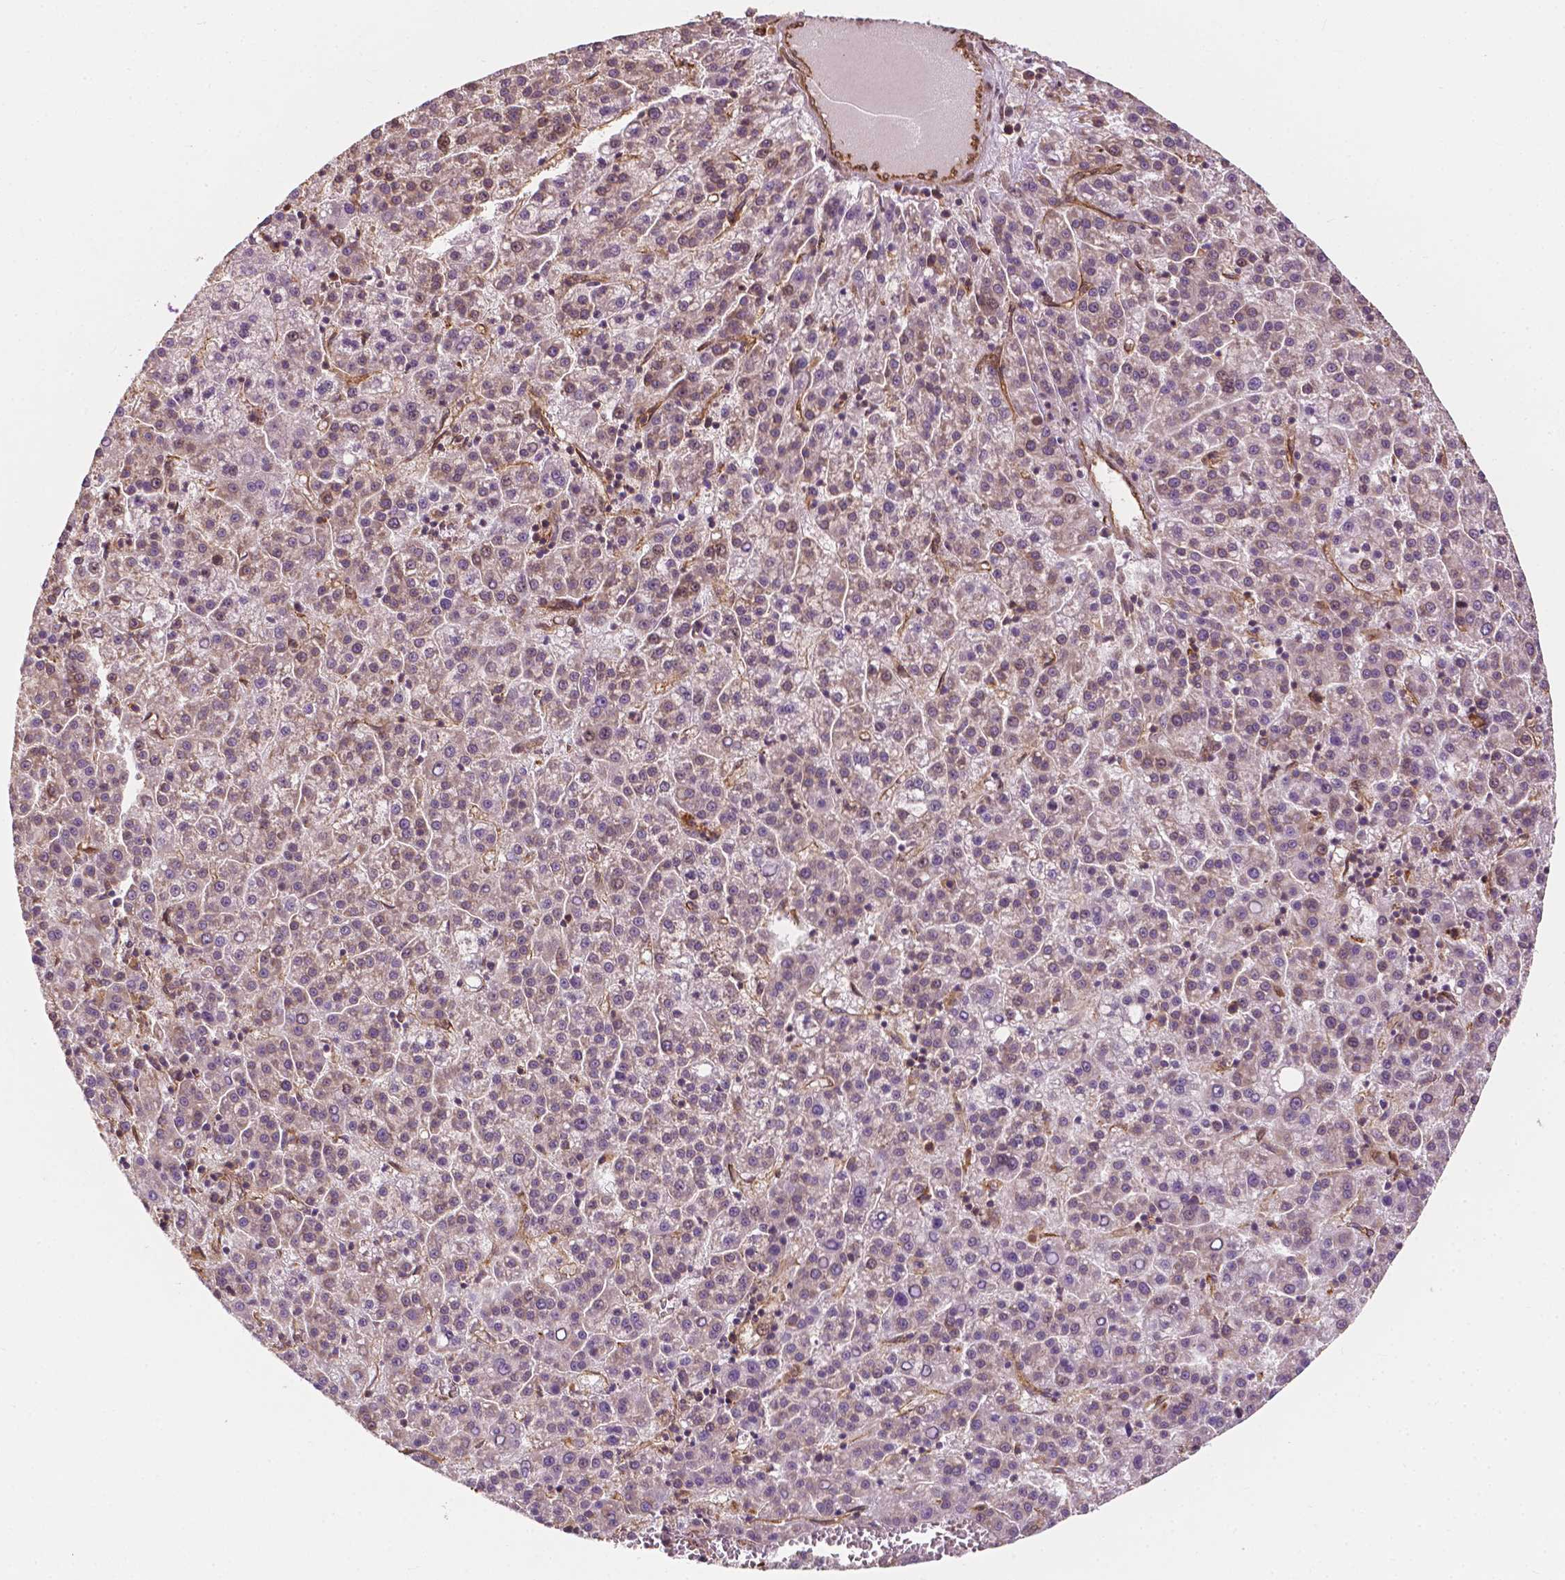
{"staining": {"intensity": "weak", "quantity": "25%-75%", "location": "cytoplasmic/membranous"}, "tissue": "liver cancer", "cell_type": "Tumor cells", "image_type": "cancer", "snomed": [{"axis": "morphology", "description": "Carcinoma, Hepatocellular, NOS"}, {"axis": "topography", "description": "Liver"}], "caption": "Protein positivity by immunohistochemistry (IHC) demonstrates weak cytoplasmic/membranous staining in approximately 25%-75% of tumor cells in liver cancer. The staining is performed using DAB (3,3'-diaminobenzidine) brown chromogen to label protein expression. The nuclei are counter-stained blue using hematoxylin.", "gene": "G3BP1", "patient": {"sex": "female", "age": 58}}